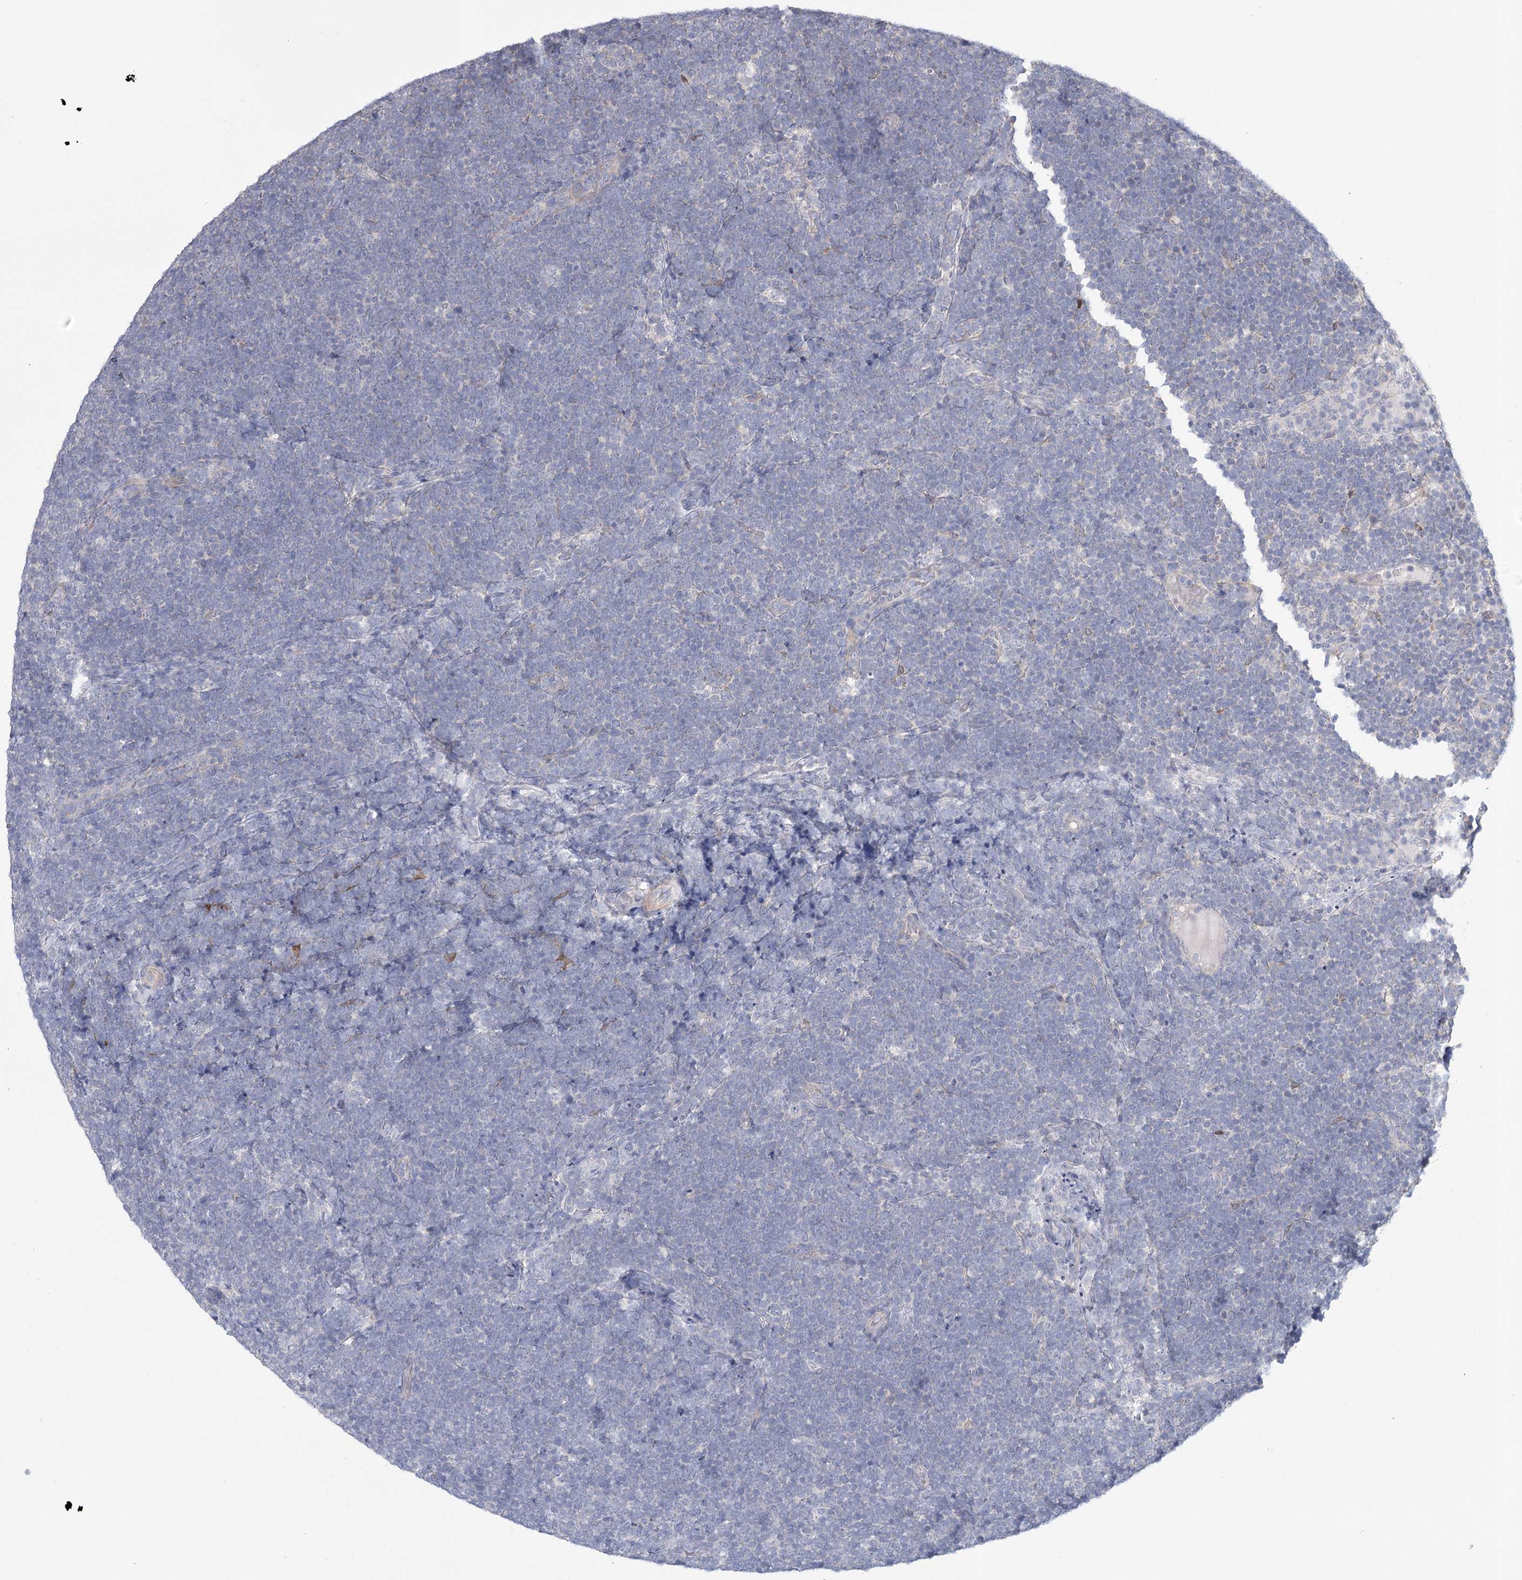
{"staining": {"intensity": "negative", "quantity": "none", "location": "none"}, "tissue": "lymphoma", "cell_type": "Tumor cells", "image_type": "cancer", "snomed": [{"axis": "morphology", "description": "Malignant lymphoma, non-Hodgkin's type, High grade"}, {"axis": "topography", "description": "Lymph node"}], "caption": "Histopathology image shows no significant protein expression in tumor cells of lymphoma.", "gene": "CNTLN", "patient": {"sex": "male", "age": 13}}